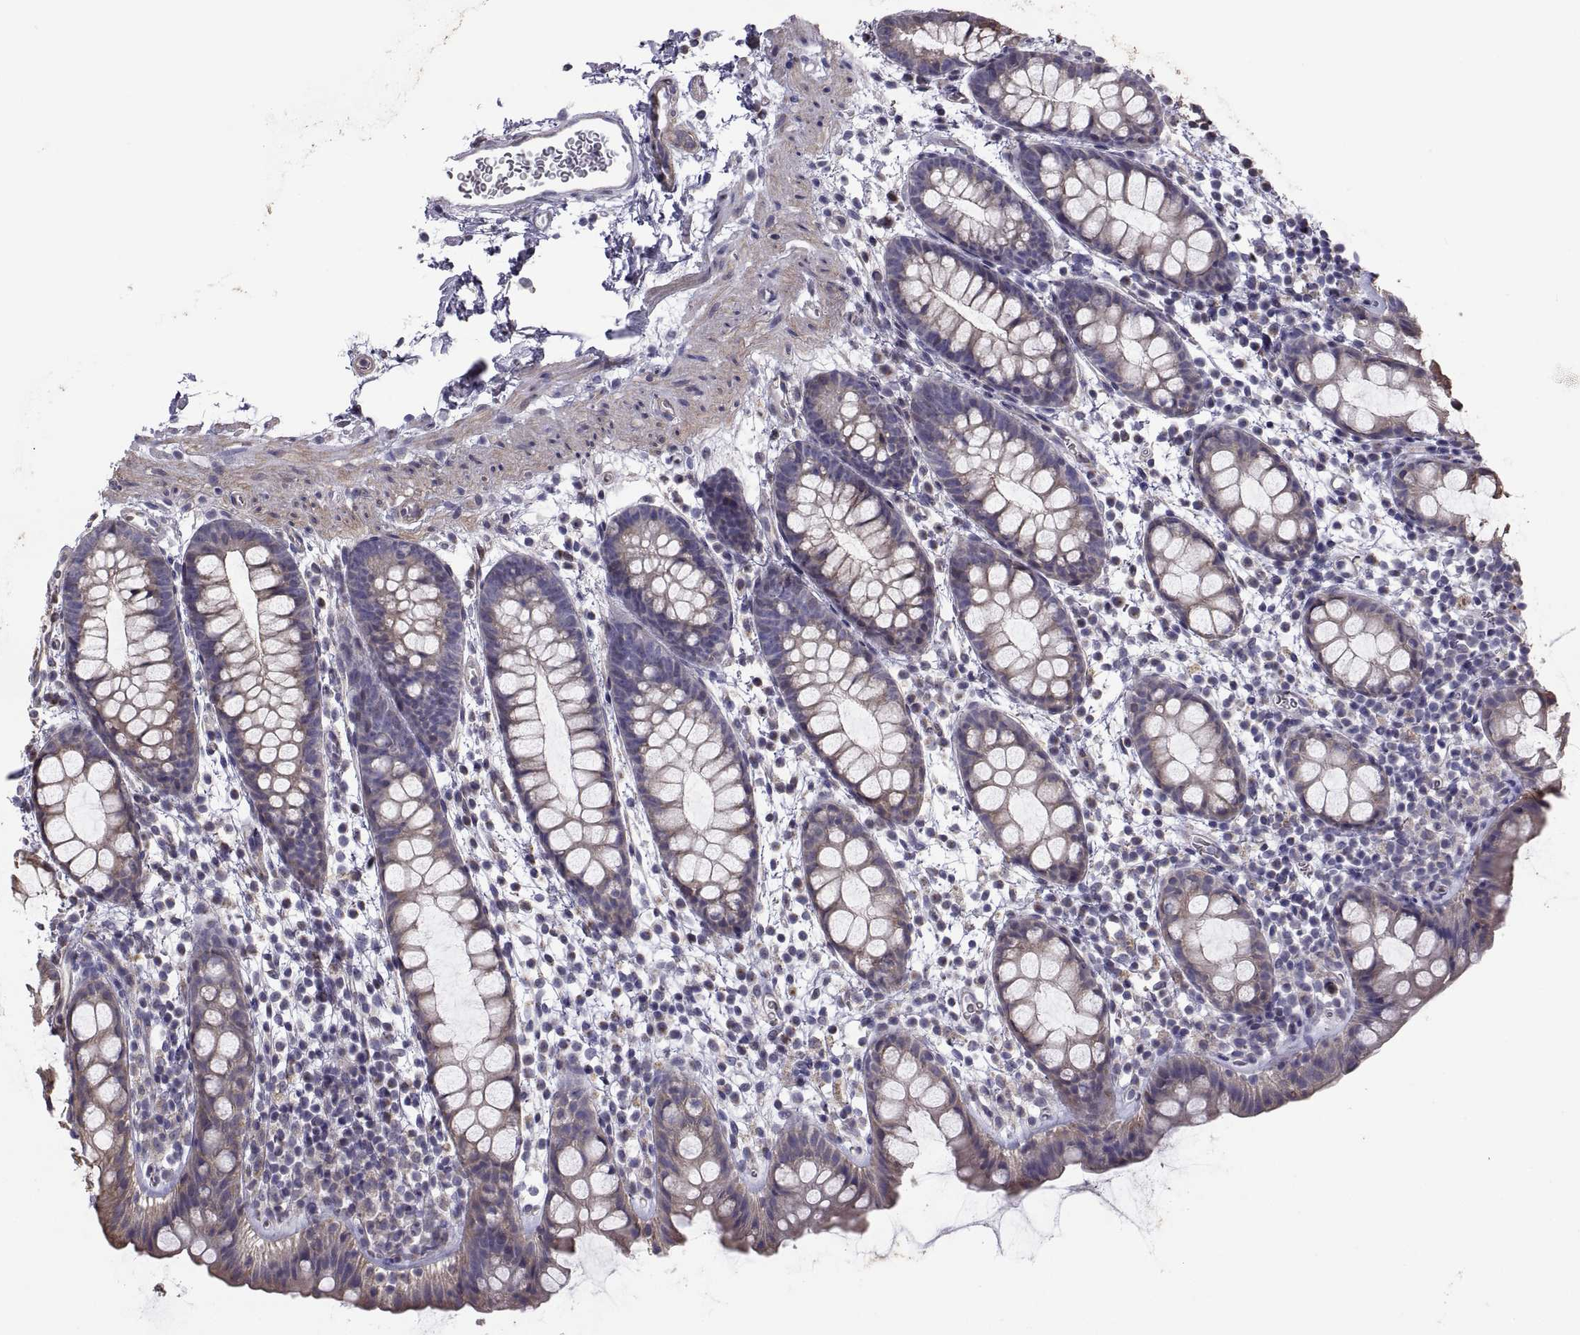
{"staining": {"intensity": "moderate", "quantity": "25%-75%", "location": "cytoplasmic/membranous"}, "tissue": "rectum", "cell_type": "Glandular cells", "image_type": "normal", "snomed": [{"axis": "morphology", "description": "Normal tissue, NOS"}, {"axis": "topography", "description": "Rectum"}], "caption": "High-power microscopy captured an immunohistochemistry (IHC) micrograph of benign rectum, revealing moderate cytoplasmic/membranous expression in approximately 25%-75% of glandular cells. (DAB (3,3'-diaminobenzidine) IHC, brown staining for protein, blue staining for nuclei).", "gene": "ANO1", "patient": {"sex": "male", "age": 57}}